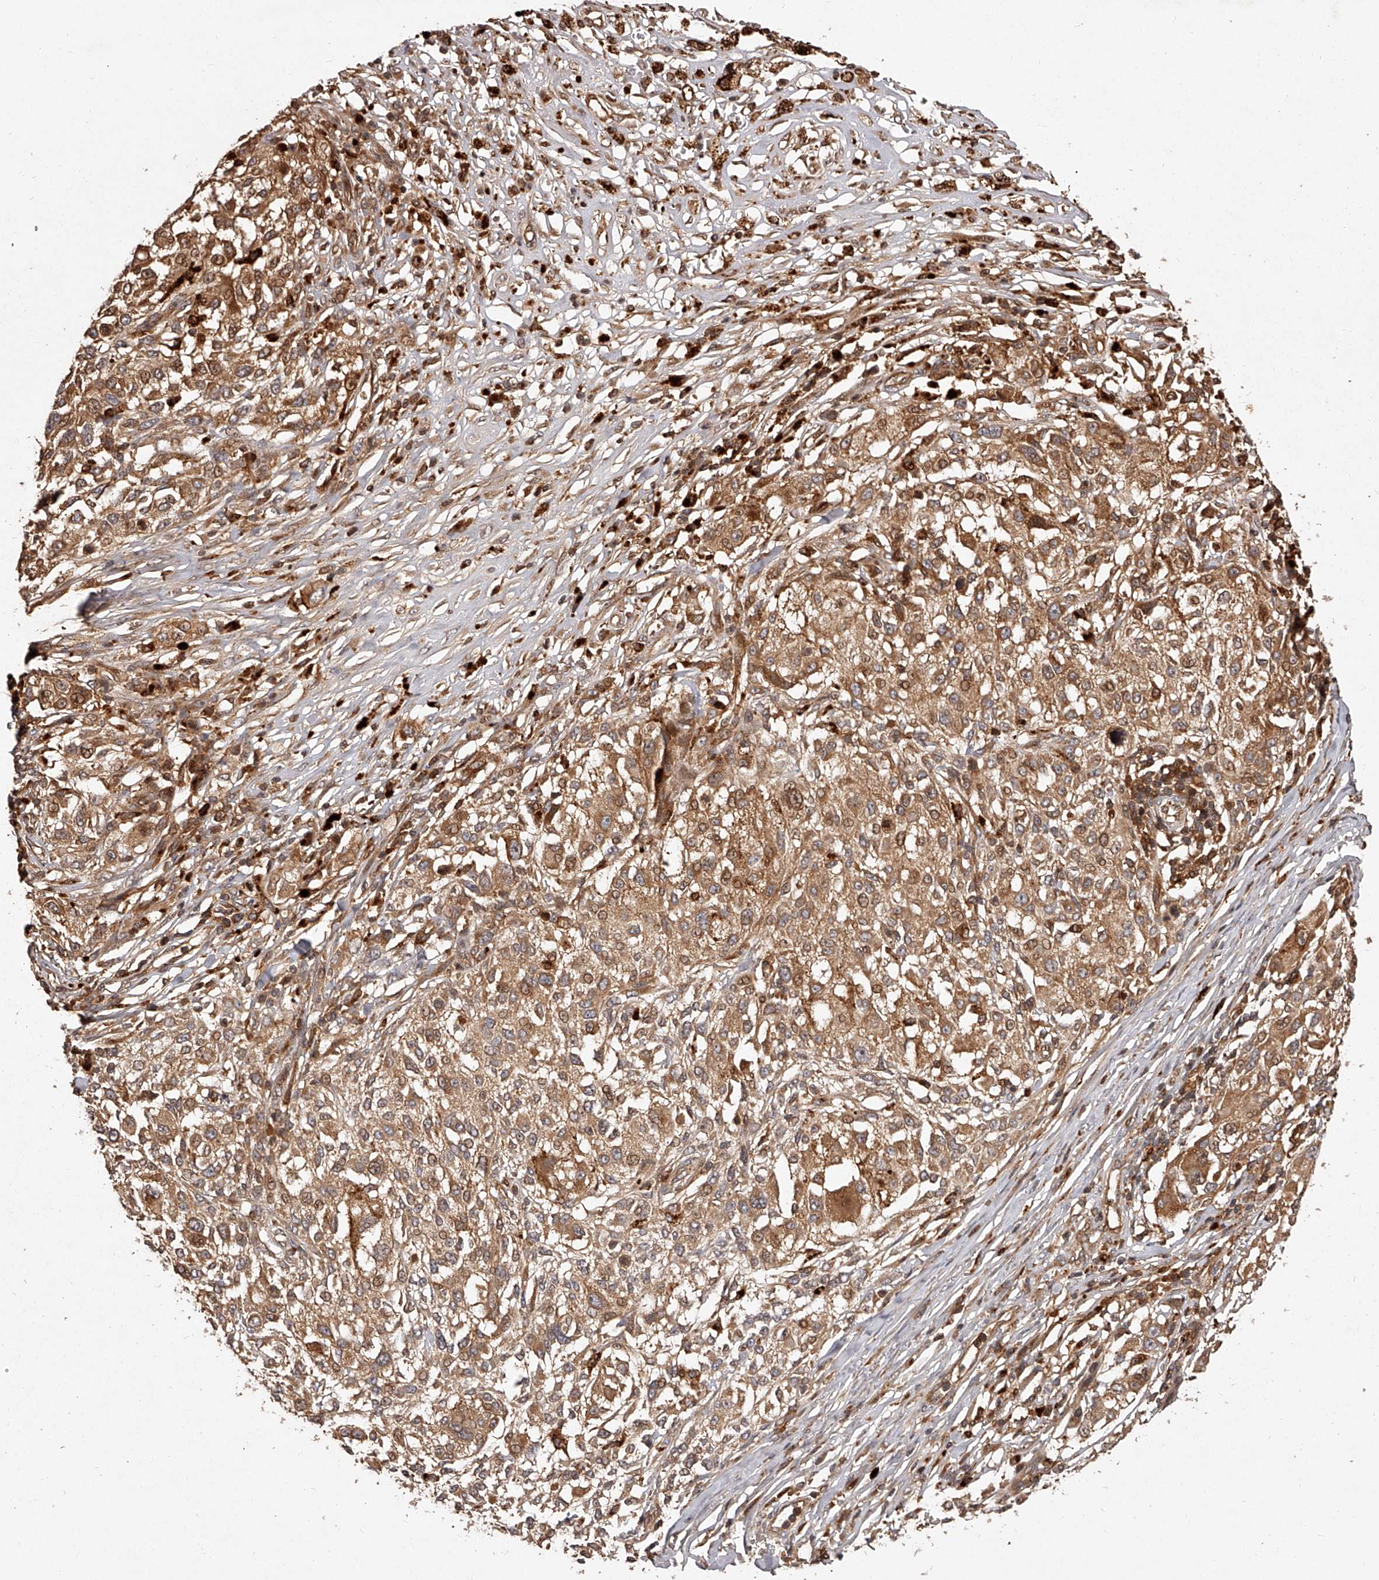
{"staining": {"intensity": "moderate", "quantity": ">75%", "location": "cytoplasmic/membranous"}, "tissue": "melanoma", "cell_type": "Tumor cells", "image_type": "cancer", "snomed": [{"axis": "morphology", "description": "Necrosis, NOS"}, {"axis": "morphology", "description": "Malignant melanoma, NOS"}, {"axis": "topography", "description": "Skin"}], "caption": "Tumor cells reveal medium levels of moderate cytoplasmic/membranous positivity in about >75% of cells in melanoma.", "gene": "CRYZL1", "patient": {"sex": "female", "age": 87}}